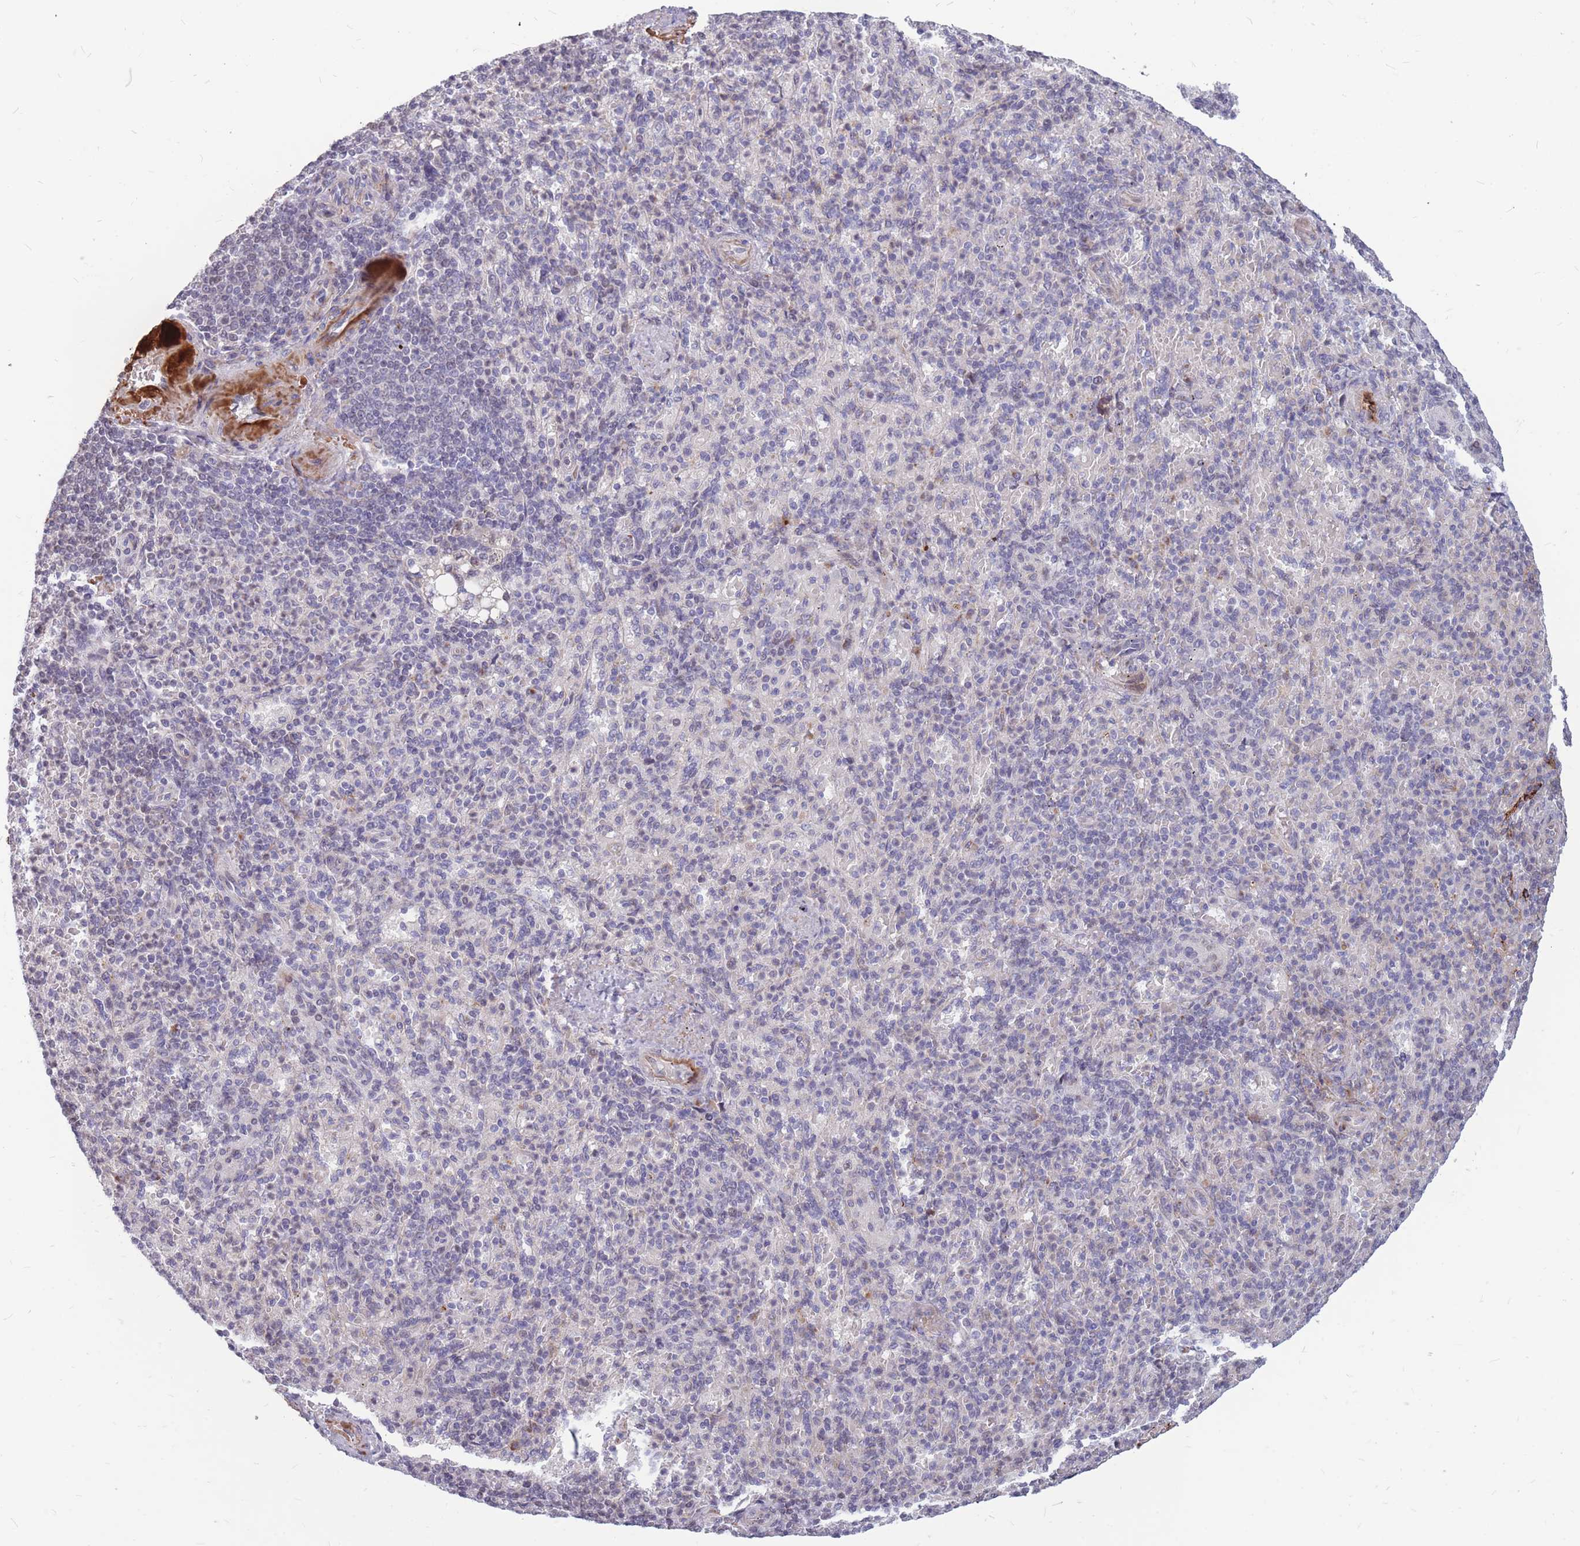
{"staining": {"intensity": "negative", "quantity": "none", "location": "none"}, "tissue": "spleen", "cell_type": "Cells in red pulp", "image_type": "normal", "snomed": [{"axis": "morphology", "description": "Normal tissue, NOS"}, {"axis": "topography", "description": "Spleen"}], "caption": "DAB immunohistochemical staining of unremarkable human spleen exhibits no significant expression in cells in red pulp.", "gene": "ADD2", "patient": {"sex": "female", "age": 74}}